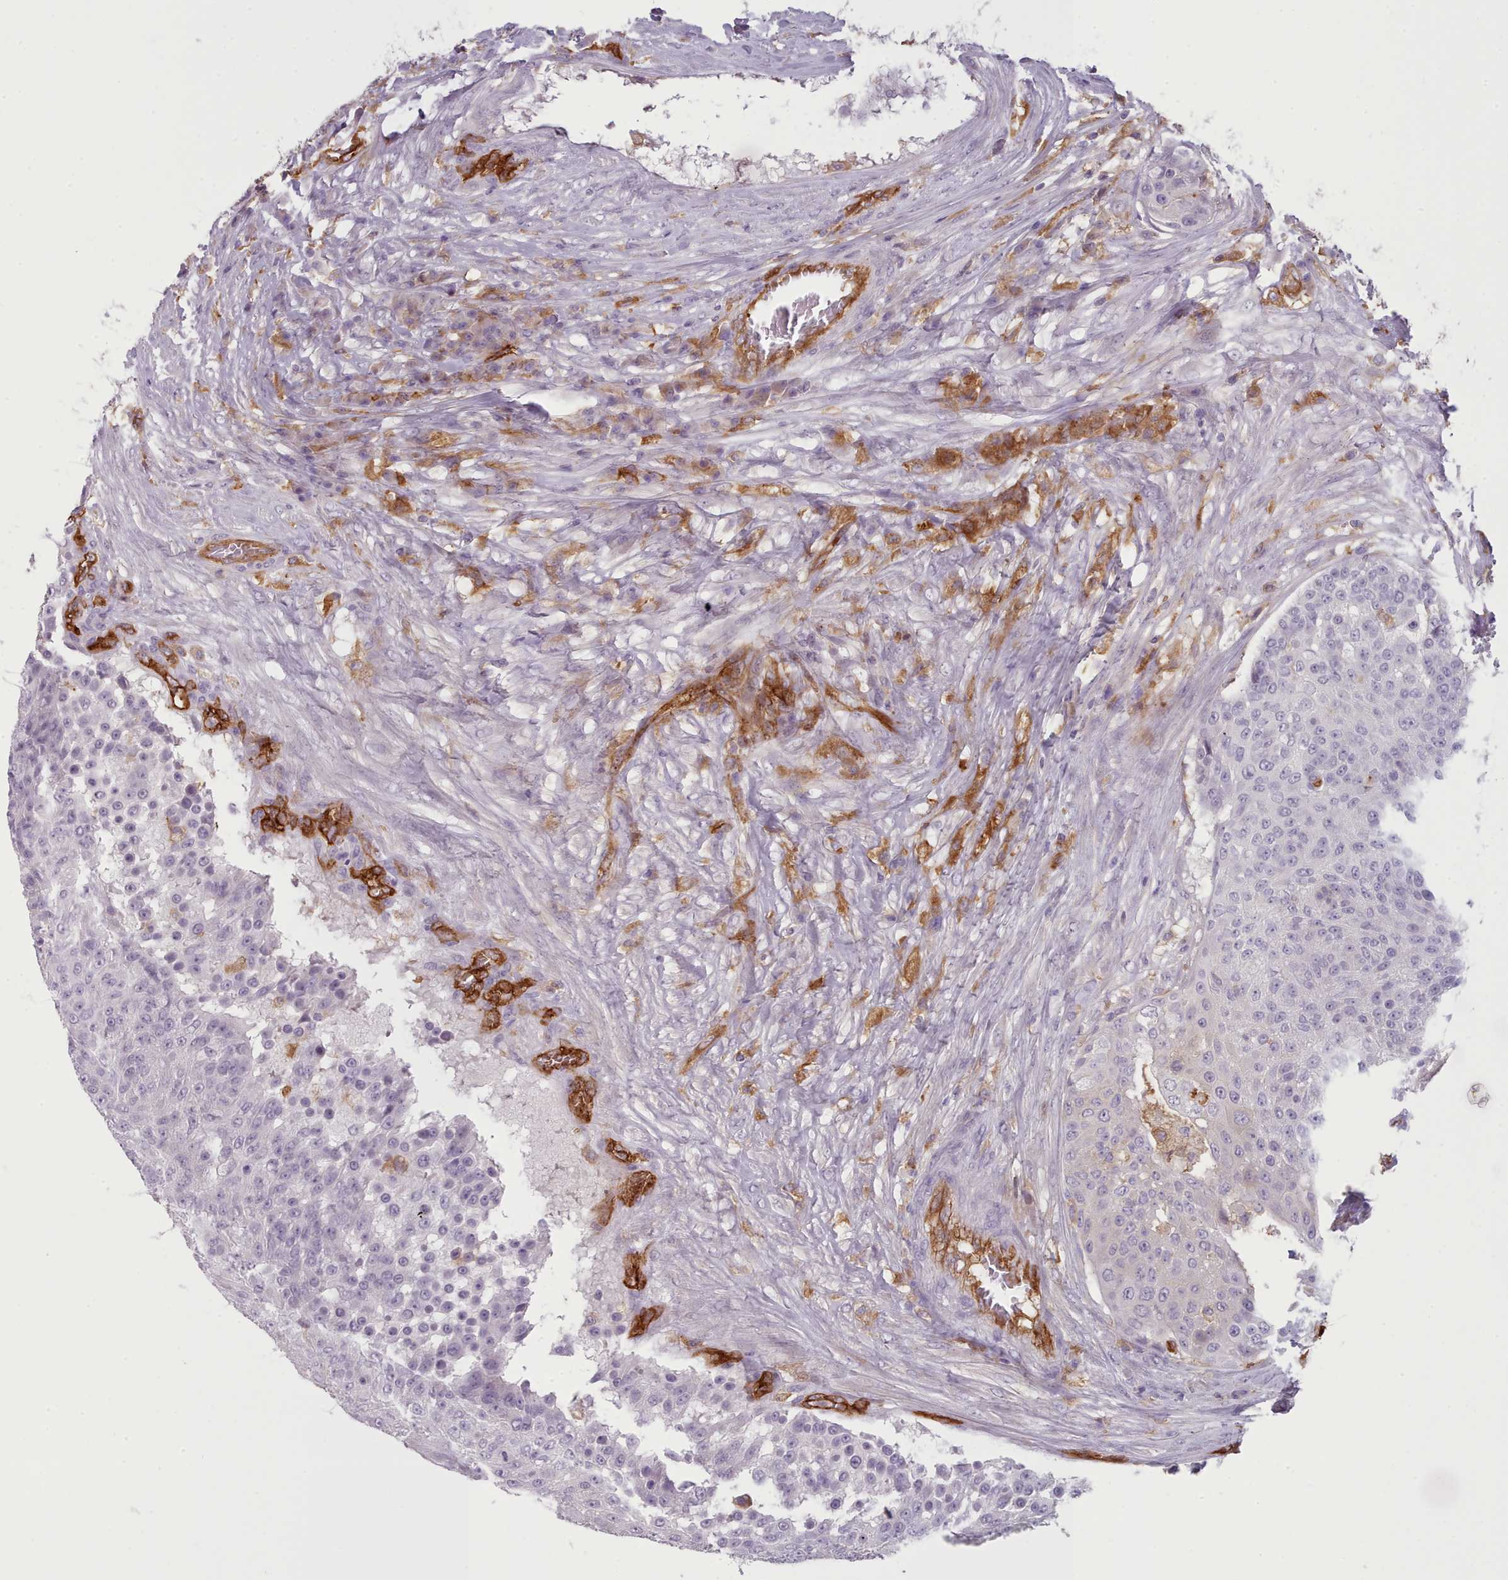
{"staining": {"intensity": "negative", "quantity": "none", "location": "none"}, "tissue": "urothelial cancer", "cell_type": "Tumor cells", "image_type": "cancer", "snomed": [{"axis": "morphology", "description": "Urothelial carcinoma, High grade"}, {"axis": "topography", "description": "Urinary bladder"}], "caption": "High-grade urothelial carcinoma was stained to show a protein in brown. There is no significant expression in tumor cells. (Brightfield microscopy of DAB (3,3'-diaminobenzidine) immunohistochemistry at high magnification).", "gene": "CD300LF", "patient": {"sex": "female", "age": 63}}